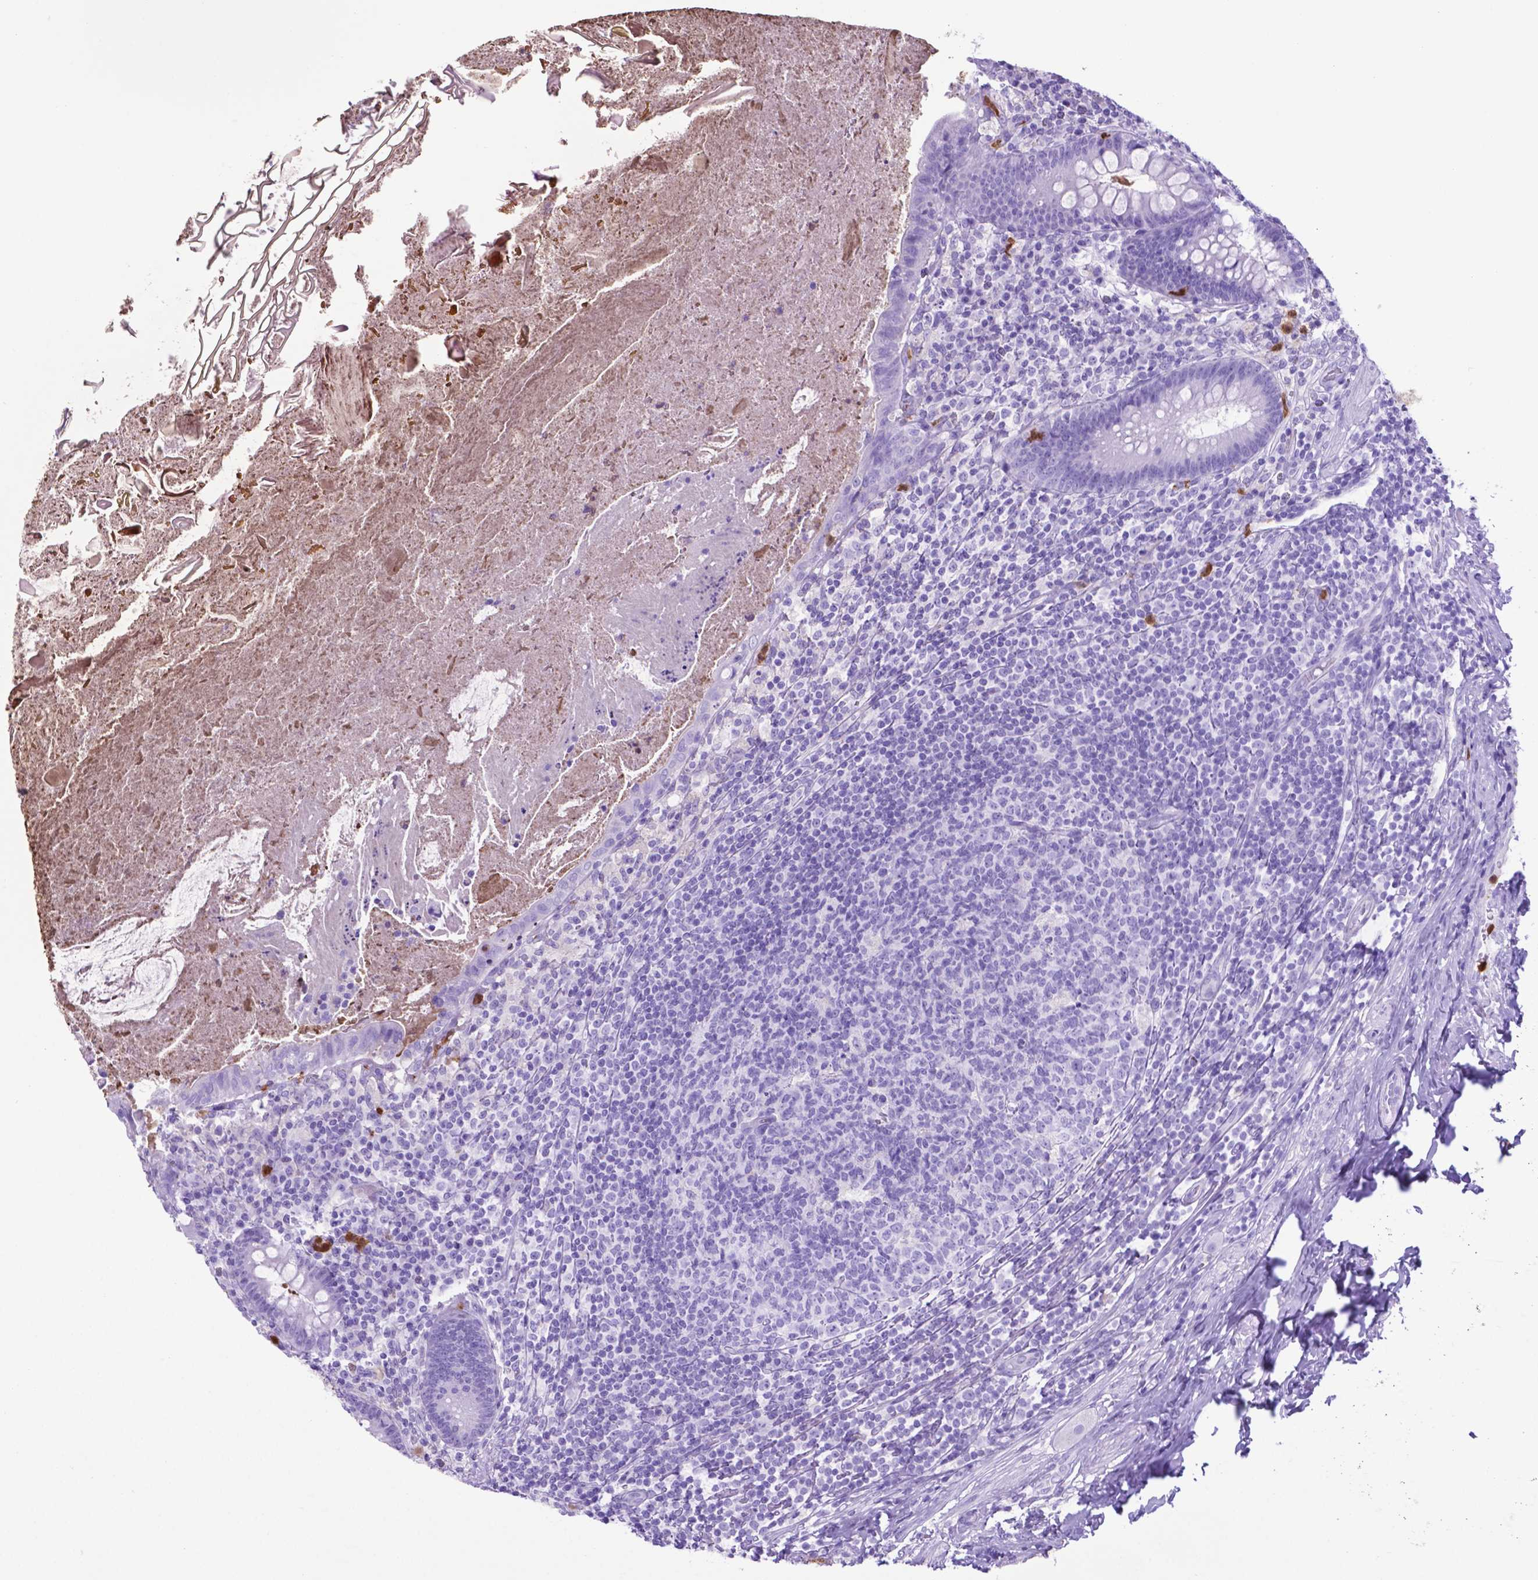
{"staining": {"intensity": "negative", "quantity": "none", "location": "none"}, "tissue": "appendix", "cell_type": "Glandular cells", "image_type": "normal", "snomed": [{"axis": "morphology", "description": "Normal tissue, NOS"}, {"axis": "topography", "description": "Appendix"}], "caption": "IHC photomicrograph of benign human appendix stained for a protein (brown), which demonstrates no expression in glandular cells.", "gene": "LZTR1", "patient": {"sex": "male", "age": 47}}